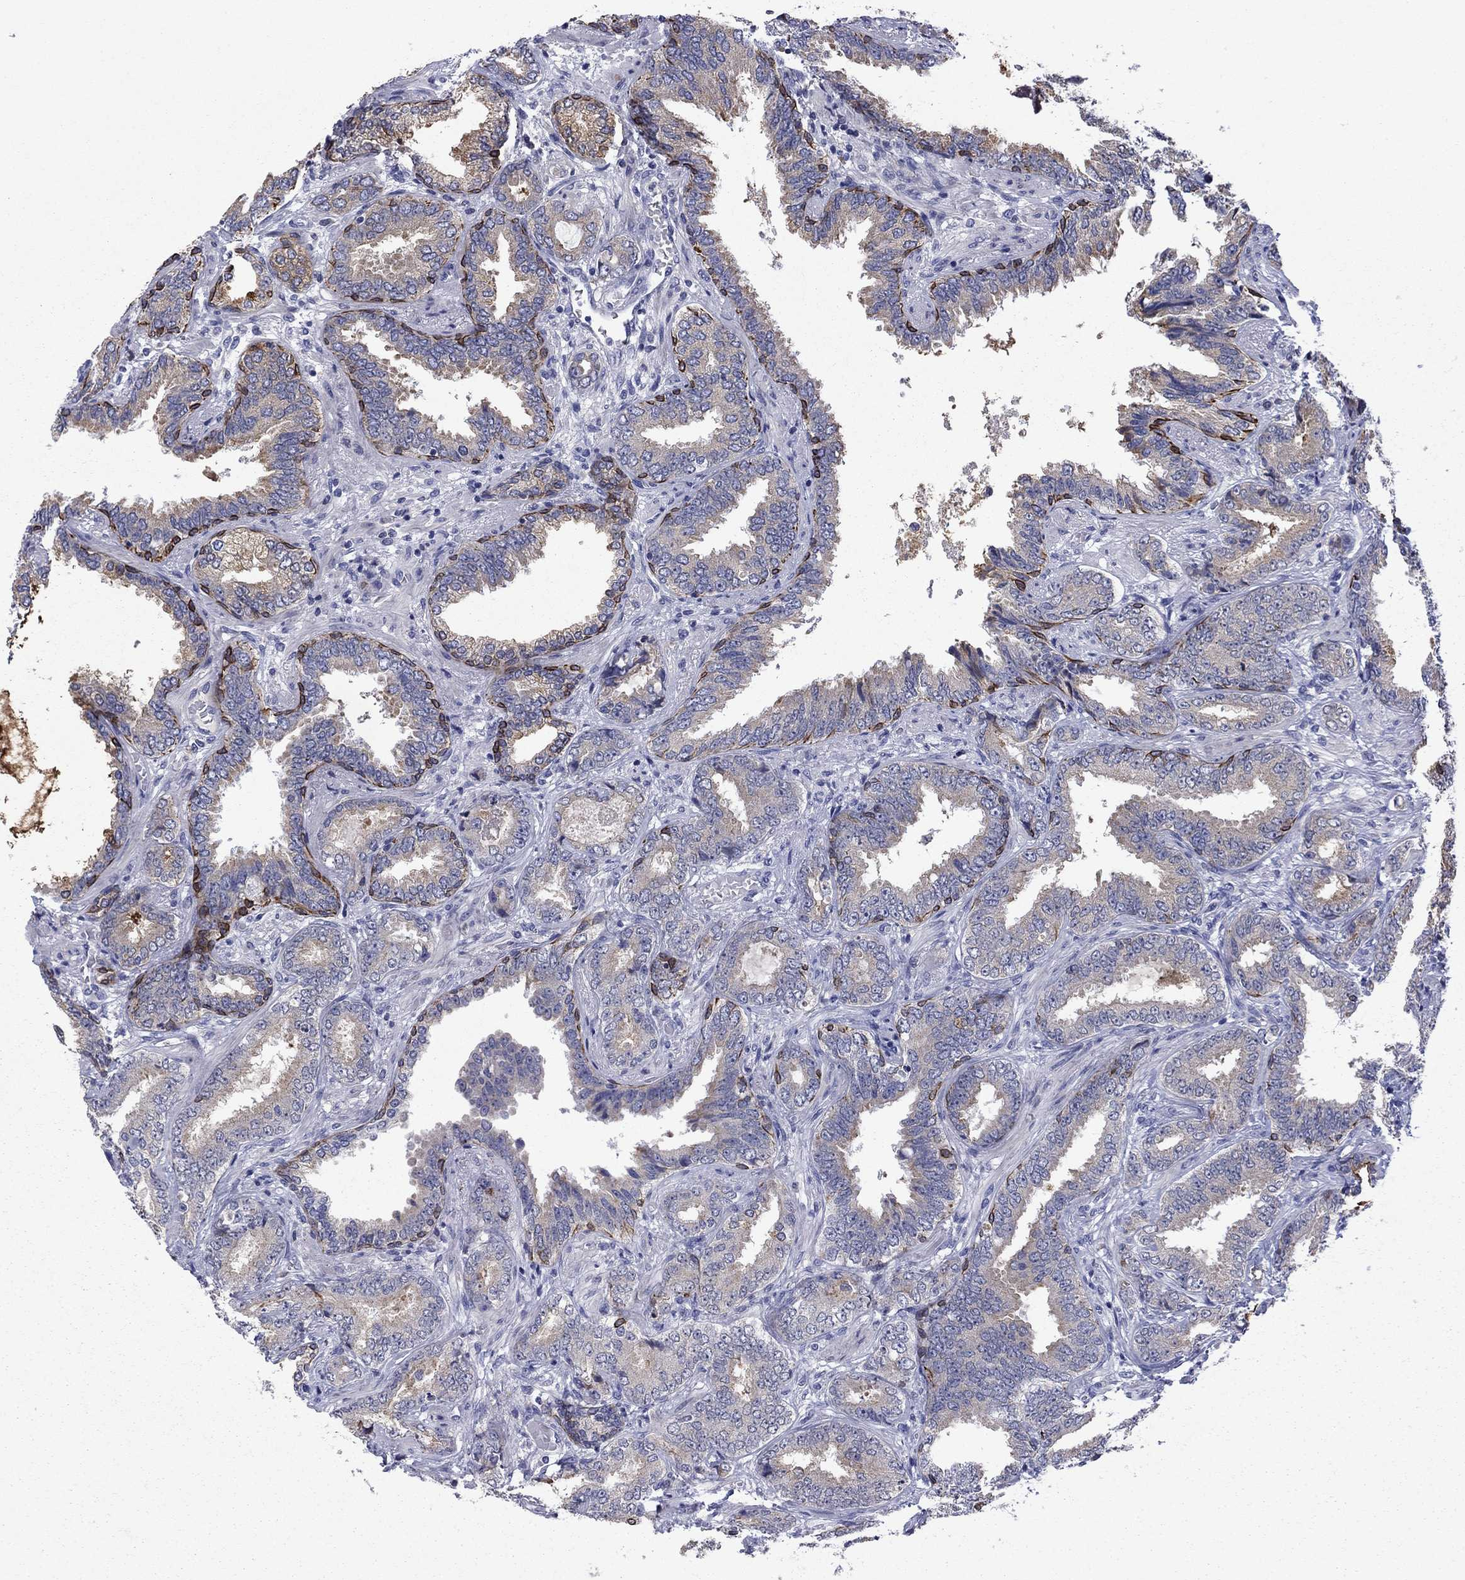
{"staining": {"intensity": "strong", "quantity": "<25%", "location": "cytoplasmic/membranous,nuclear"}, "tissue": "prostate cancer", "cell_type": "Tumor cells", "image_type": "cancer", "snomed": [{"axis": "morphology", "description": "Adenocarcinoma, Low grade"}, {"axis": "topography", "description": "Prostate"}], "caption": "This histopathology image reveals immunohistochemistry (IHC) staining of human prostate cancer, with medium strong cytoplasmic/membranous and nuclear positivity in approximately <25% of tumor cells.", "gene": "TMPRSS11A", "patient": {"sex": "male", "age": 68}}